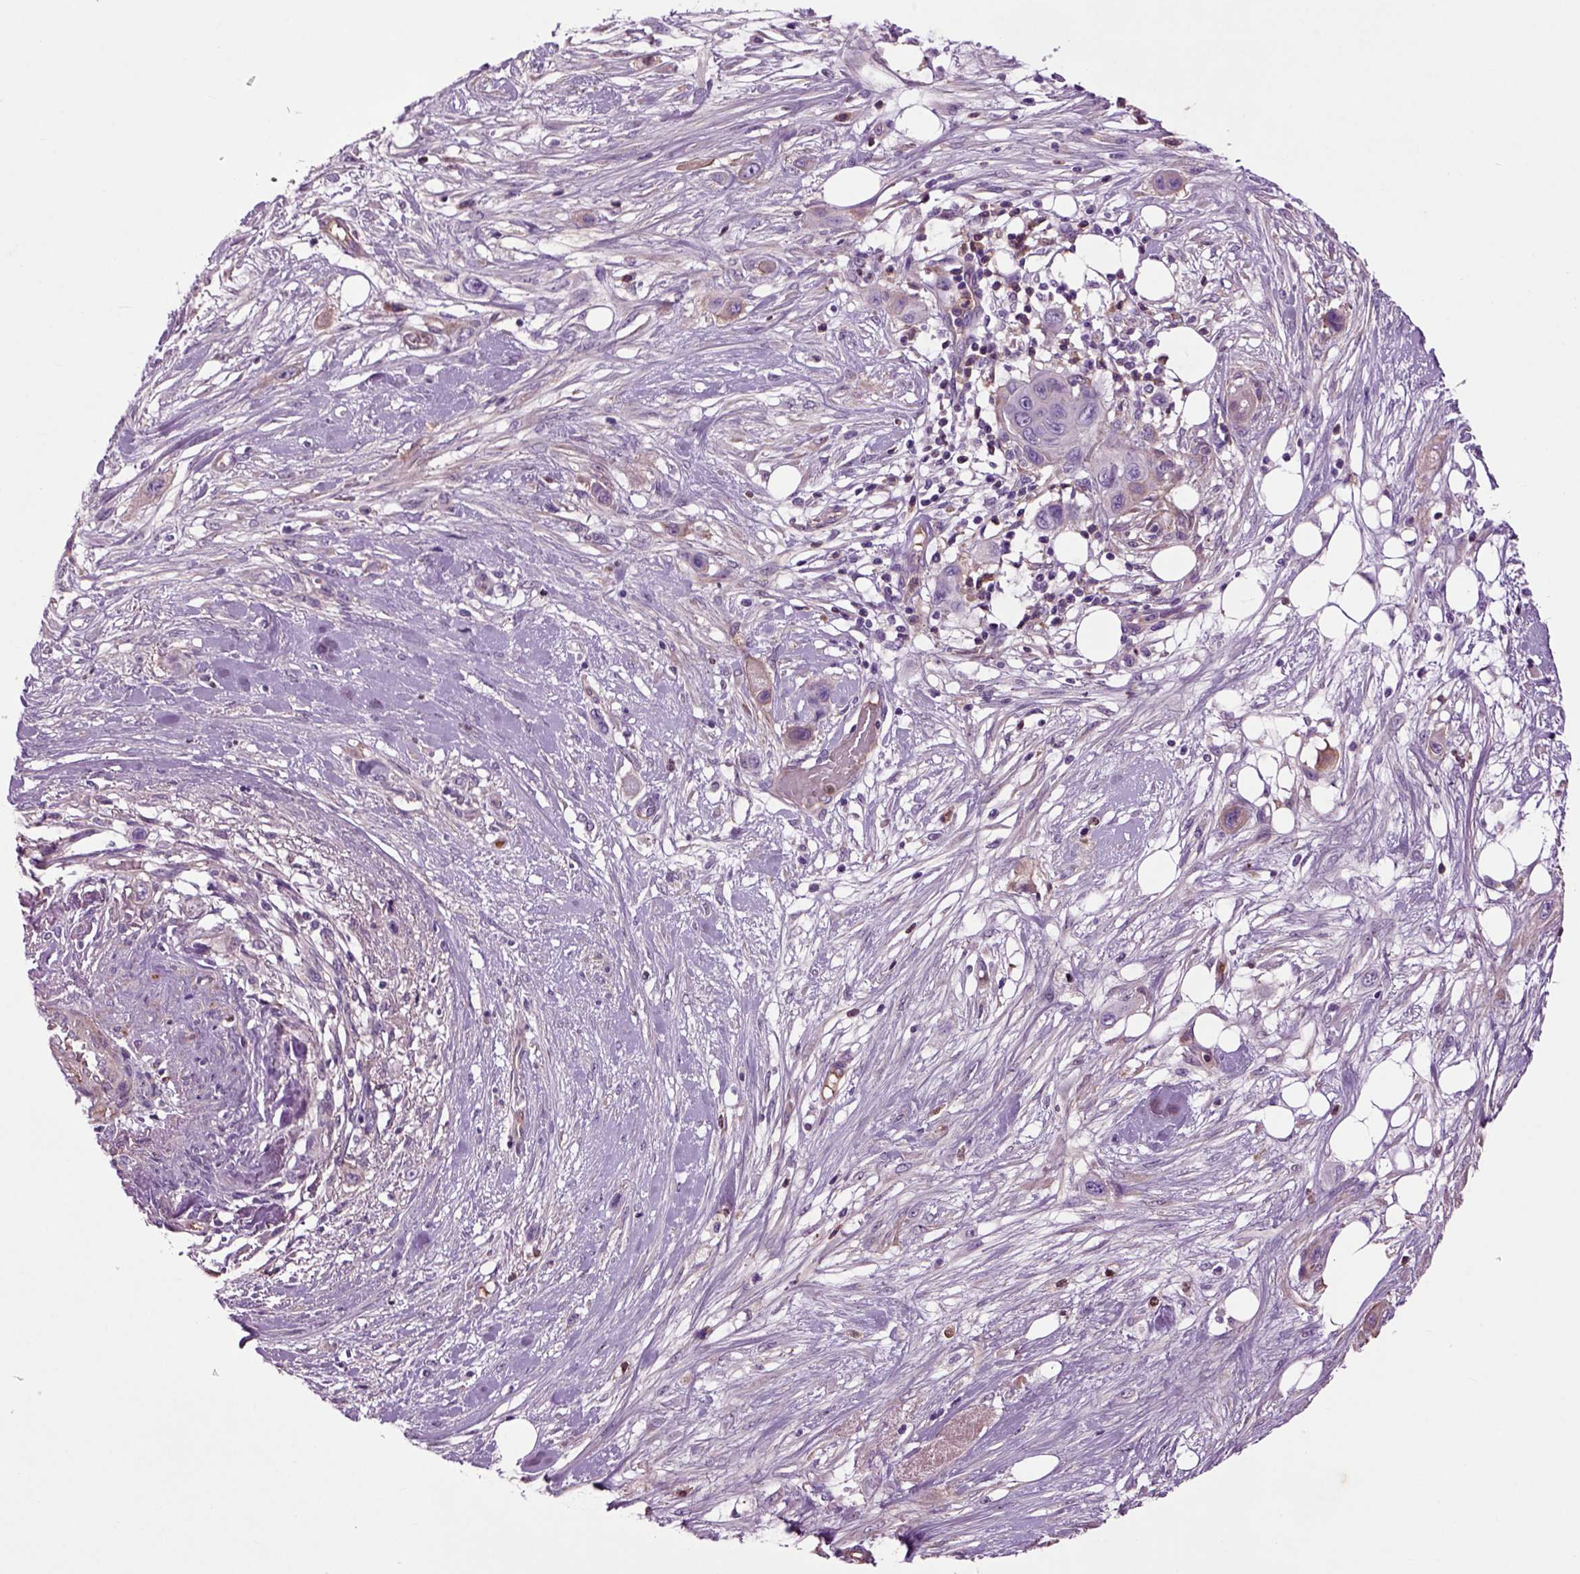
{"staining": {"intensity": "negative", "quantity": "none", "location": "none"}, "tissue": "skin cancer", "cell_type": "Tumor cells", "image_type": "cancer", "snomed": [{"axis": "morphology", "description": "Squamous cell carcinoma, NOS"}, {"axis": "topography", "description": "Skin"}], "caption": "DAB immunohistochemical staining of skin squamous cell carcinoma displays no significant expression in tumor cells.", "gene": "SPON1", "patient": {"sex": "male", "age": 79}}